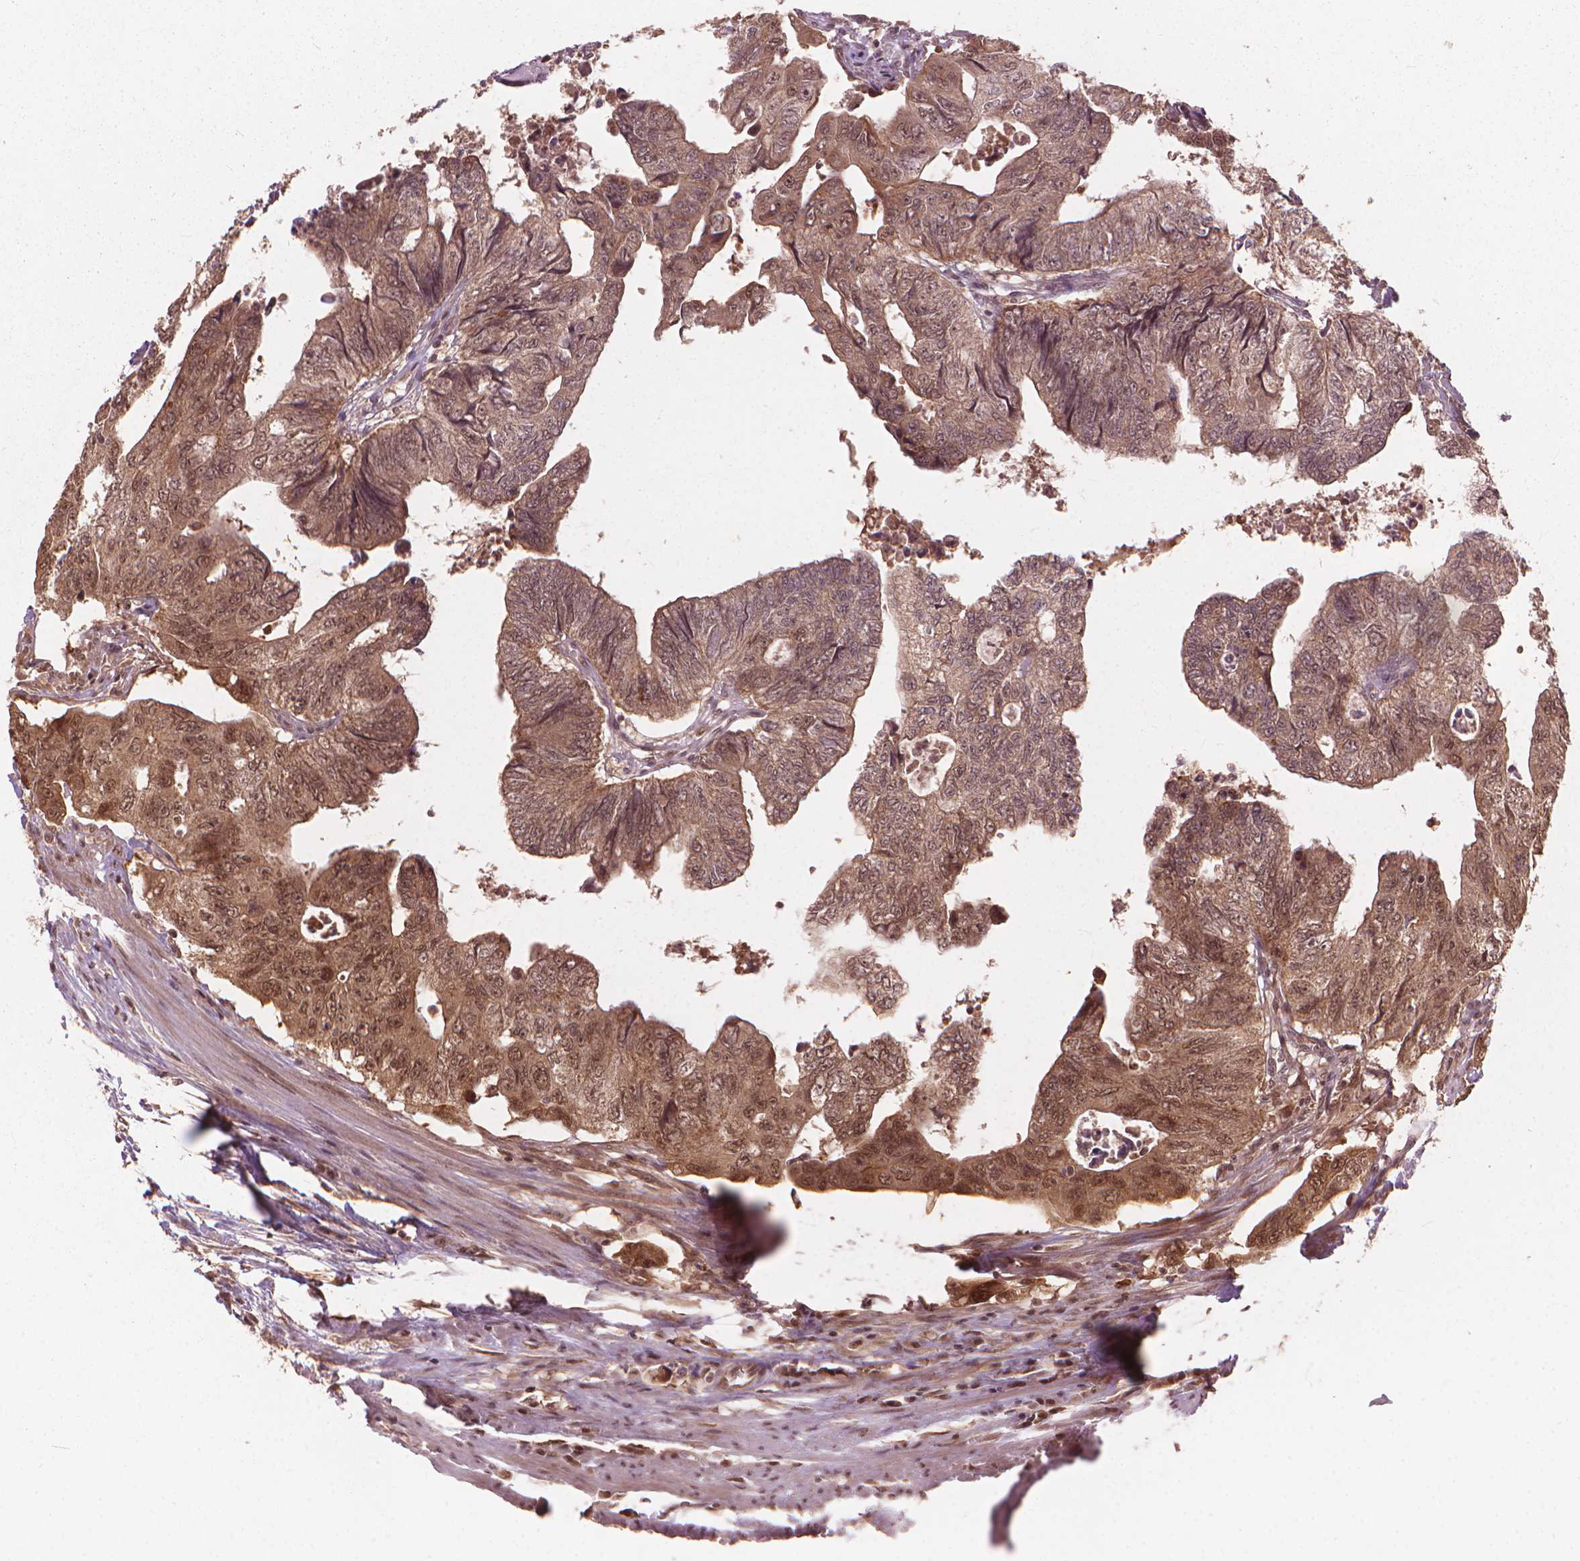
{"staining": {"intensity": "moderate", "quantity": ">75%", "location": "cytoplasmic/membranous,nuclear"}, "tissue": "colorectal cancer", "cell_type": "Tumor cells", "image_type": "cancer", "snomed": [{"axis": "morphology", "description": "Adenocarcinoma, NOS"}, {"axis": "topography", "description": "Colon"}], "caption": "Colorectal cancer stained with IHC demonstrates moderate cytoplasmic/membranous and nuclear staining in about >75% of tumor cells.", "gene": "SSU72", "patient": {"sex": "male", "age": 57}}